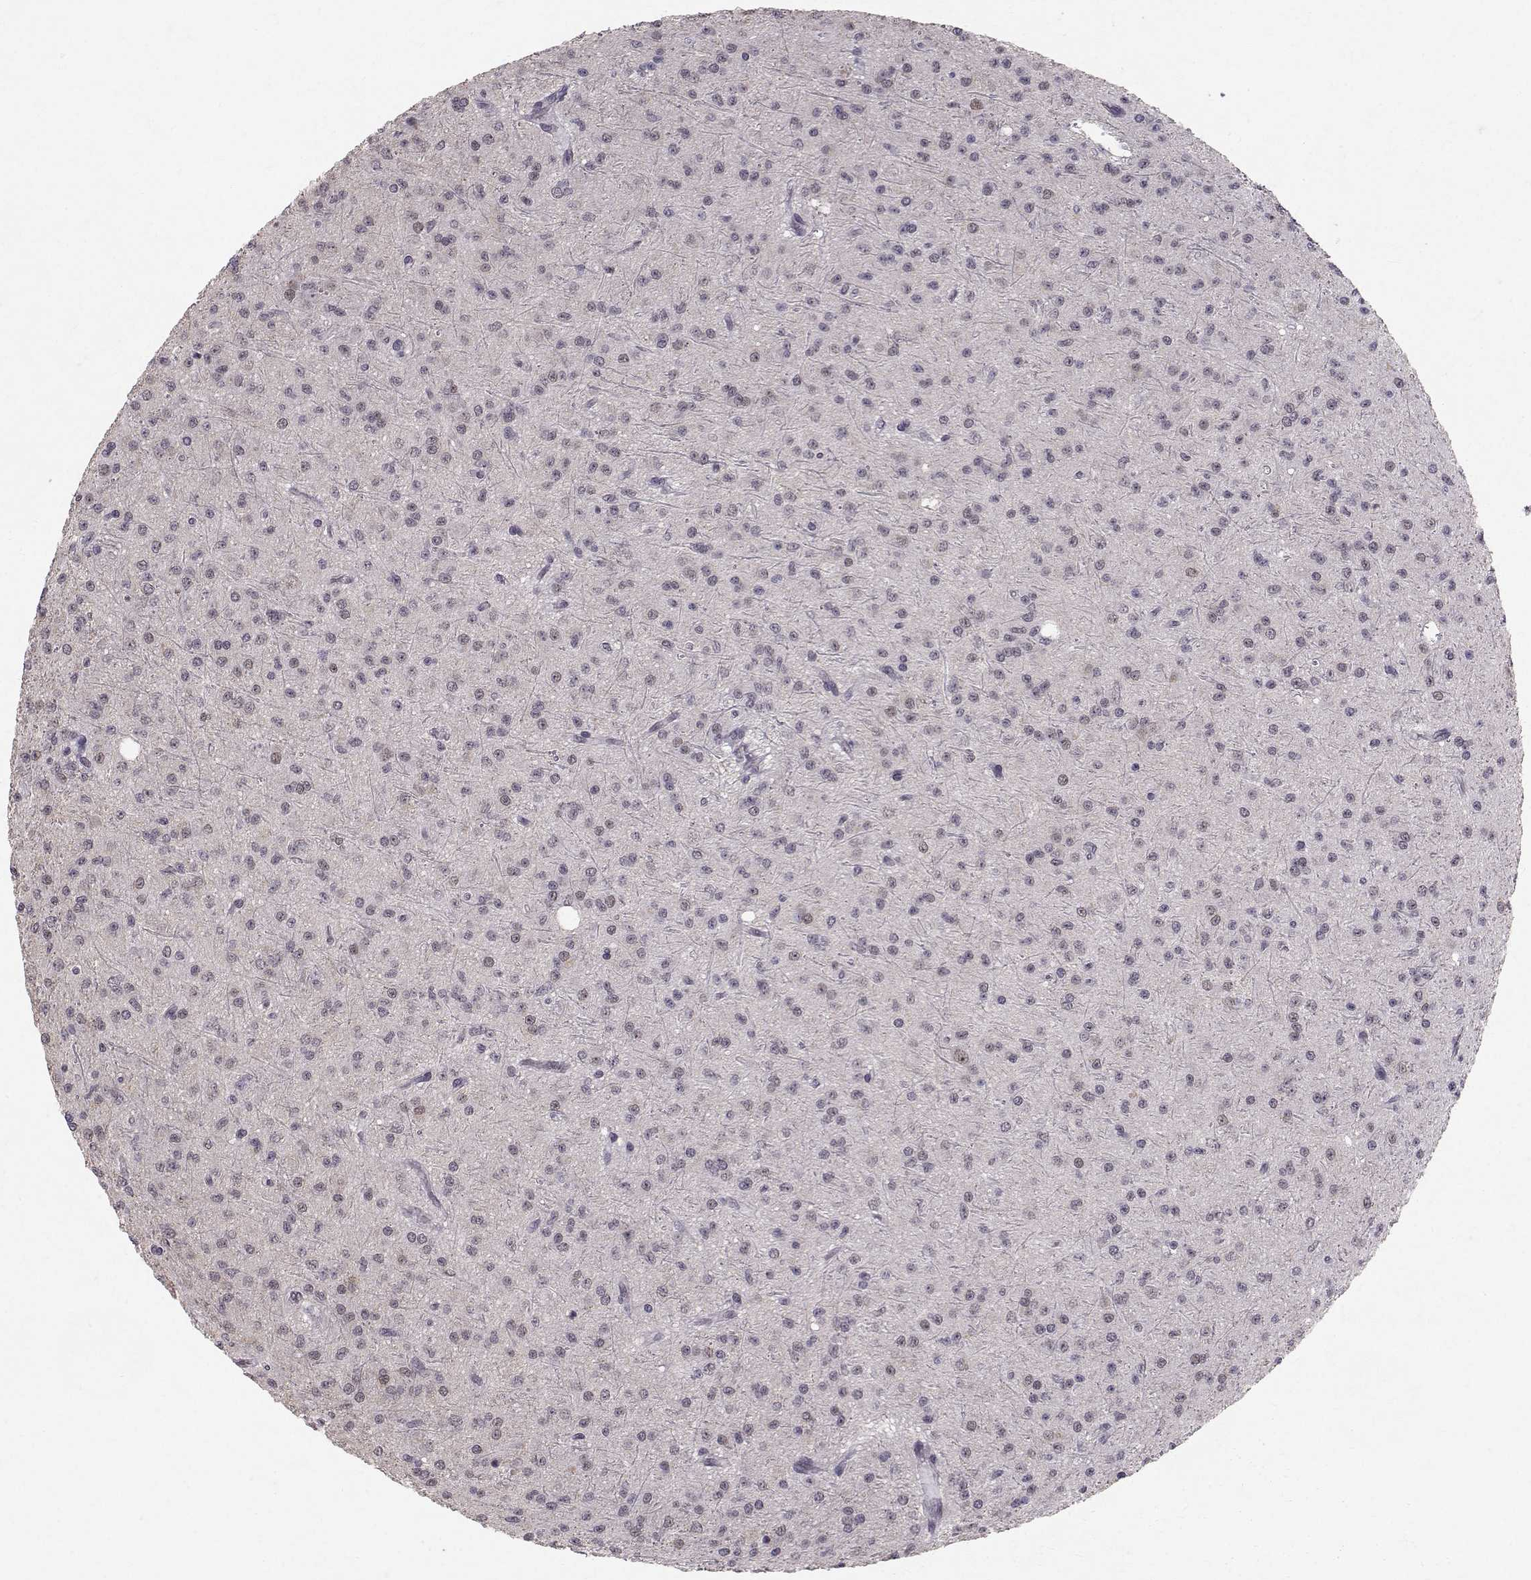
{"staining": {"intensity": "negative", "quantity": "none", "location": "none"}, "tissue": "glioma", "cell_type": "Tumor cells", "image_type": "cancer", "snomed": [{"axis": "morphology", "description": "Glioma, malignant, Low grade"}, {"axis": "topography", "description": "Brain"}], "caption": "High power microscopy histopathology image of an IHC micrograph of low-grade glioma (malignant), revealing no significant positivity in tumor cells. The staining is performed using DAB (3,3'-diaminobenzidine) brown chromogen with nuclei counter-stained in using hematoxylin.", "gene": "RPP38", "patient": {"sex": "male", "age": 27}}